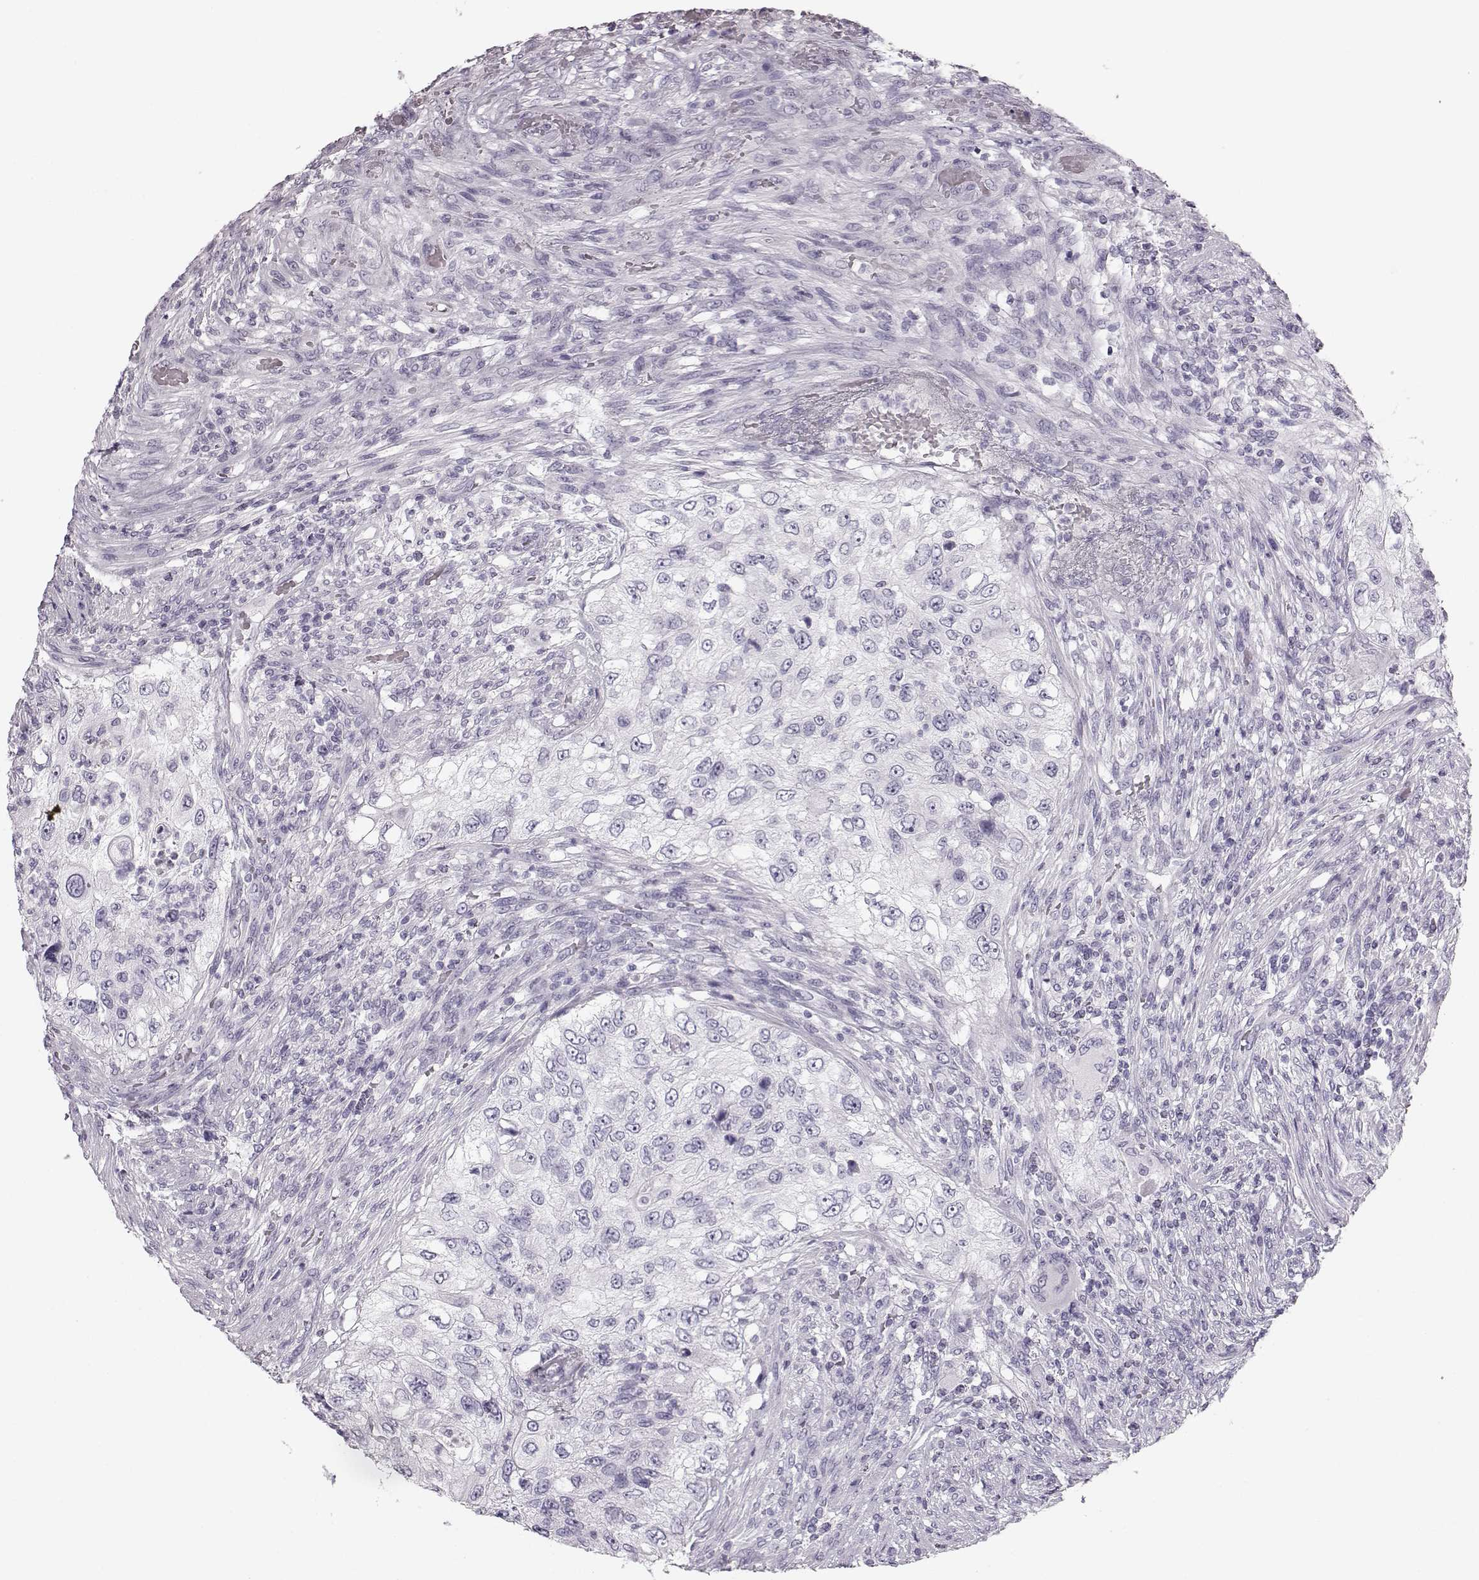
{"staining": {"intensity": "negative", "quantity": "none", "location": "none"}, "tissue": "urothelial cancer", "cell_type": "Tumor cells", "image_type": "cancer", "snomed": [{"axis": "morphology", "description": "Urothelial carcinoma, High grade"}, {"axis": "topography", "description": "Urinary bladder"}], "caption": "An image of human urothelial cancer is negative for staining in tumor cells.", "gene": "BFSP2", "patient": {"sex": "female", "age": 60}}